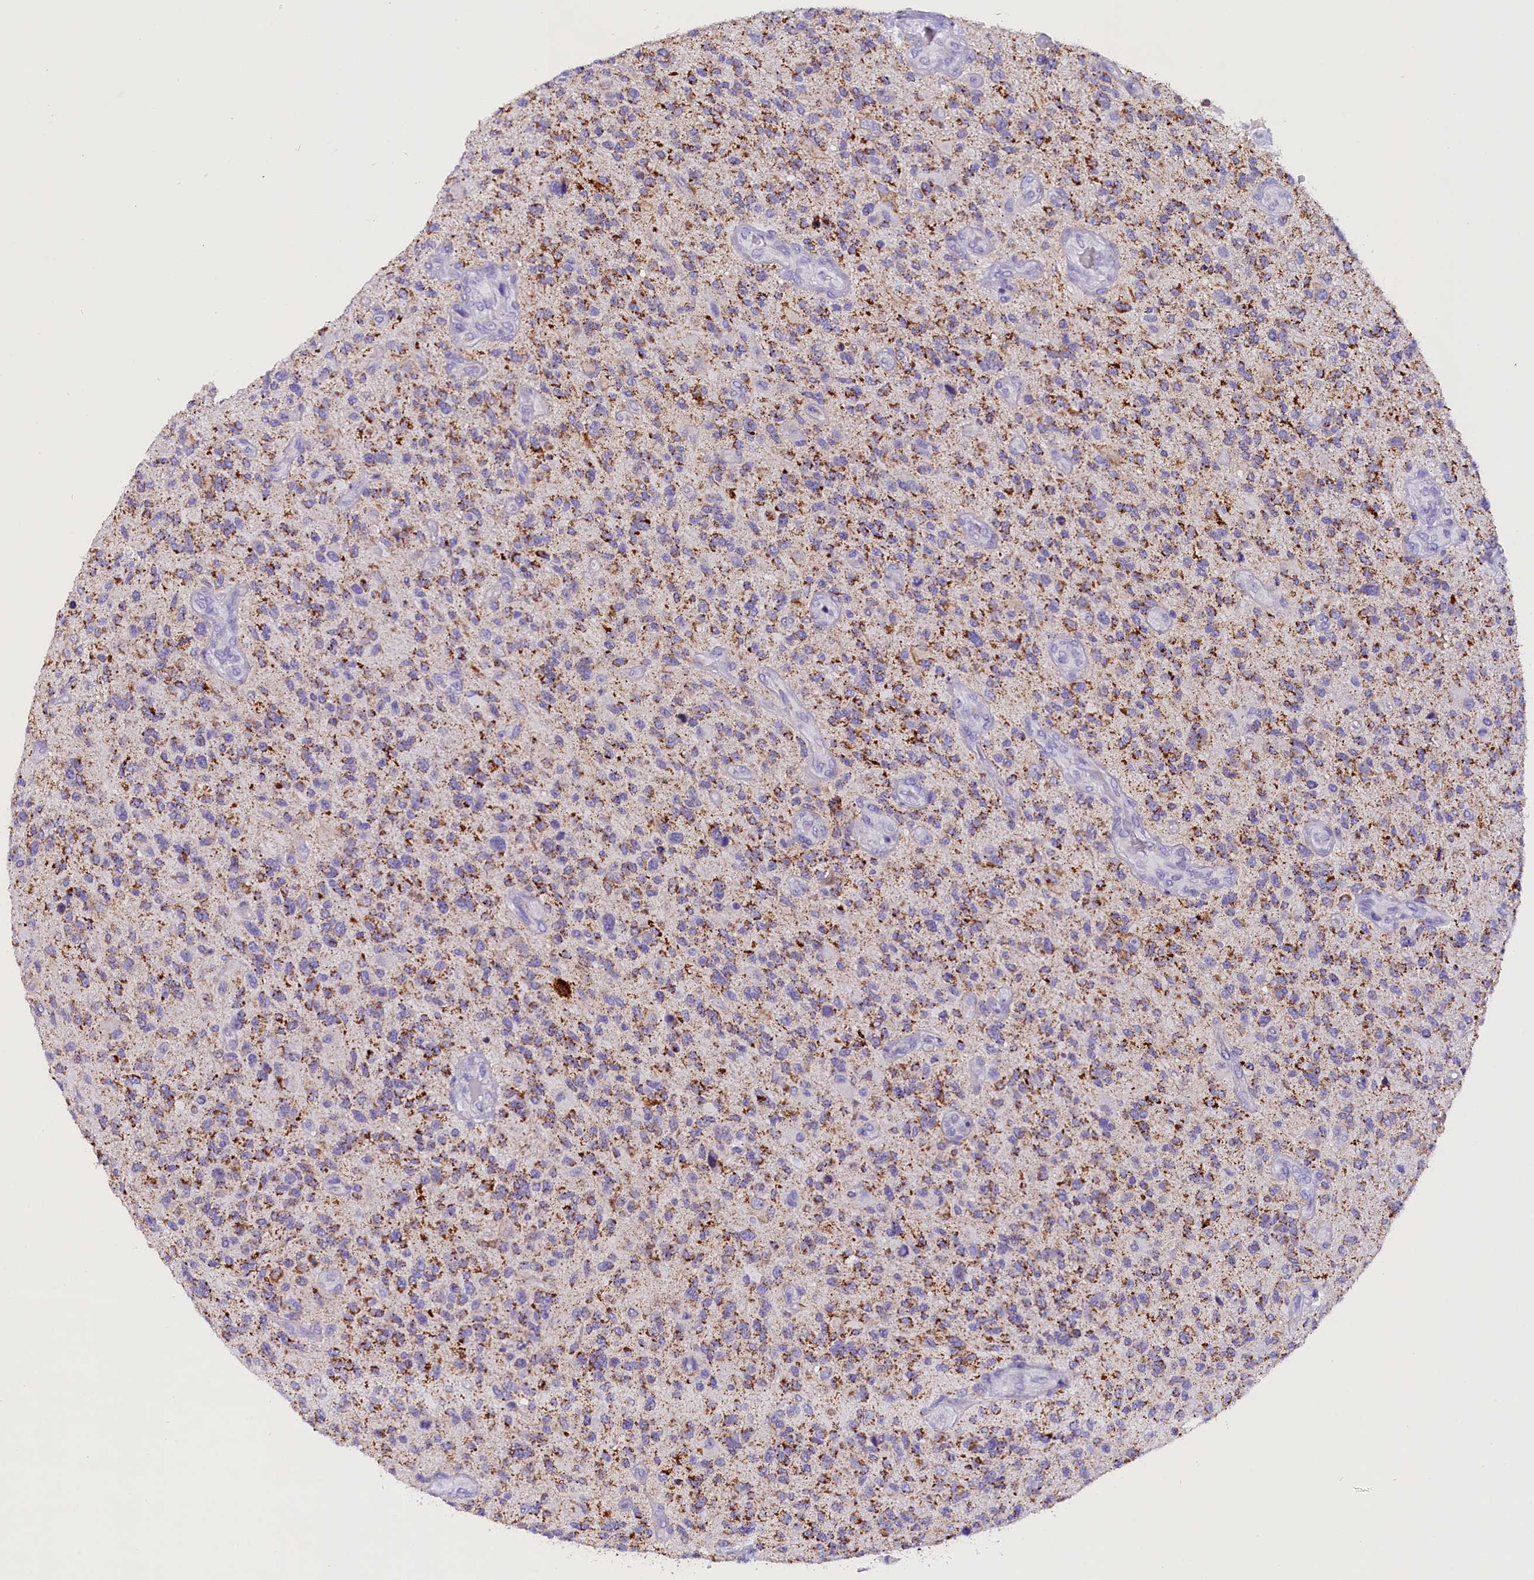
{"staining": {"intensity": "moderate", "quantity": ">75%", "location": "cytoplasmic/membranous"}, "tissue": "glioma", "cell_type": "Tumor cells", "image_type": "cancer", "snomed": [{"axis": "morphology", "description": "Glioma, malignant, High grade"}, {"axis": "topography", "description": "Brain"}], "caption": "A histopathology image of human malignant glioma (high-grade) stained for a protein exhibits moderate cytoplasmic/membranous brown staining in tumor cells.", "gene": "ABAT", "patient": {"sex": "male", "age": 47}}